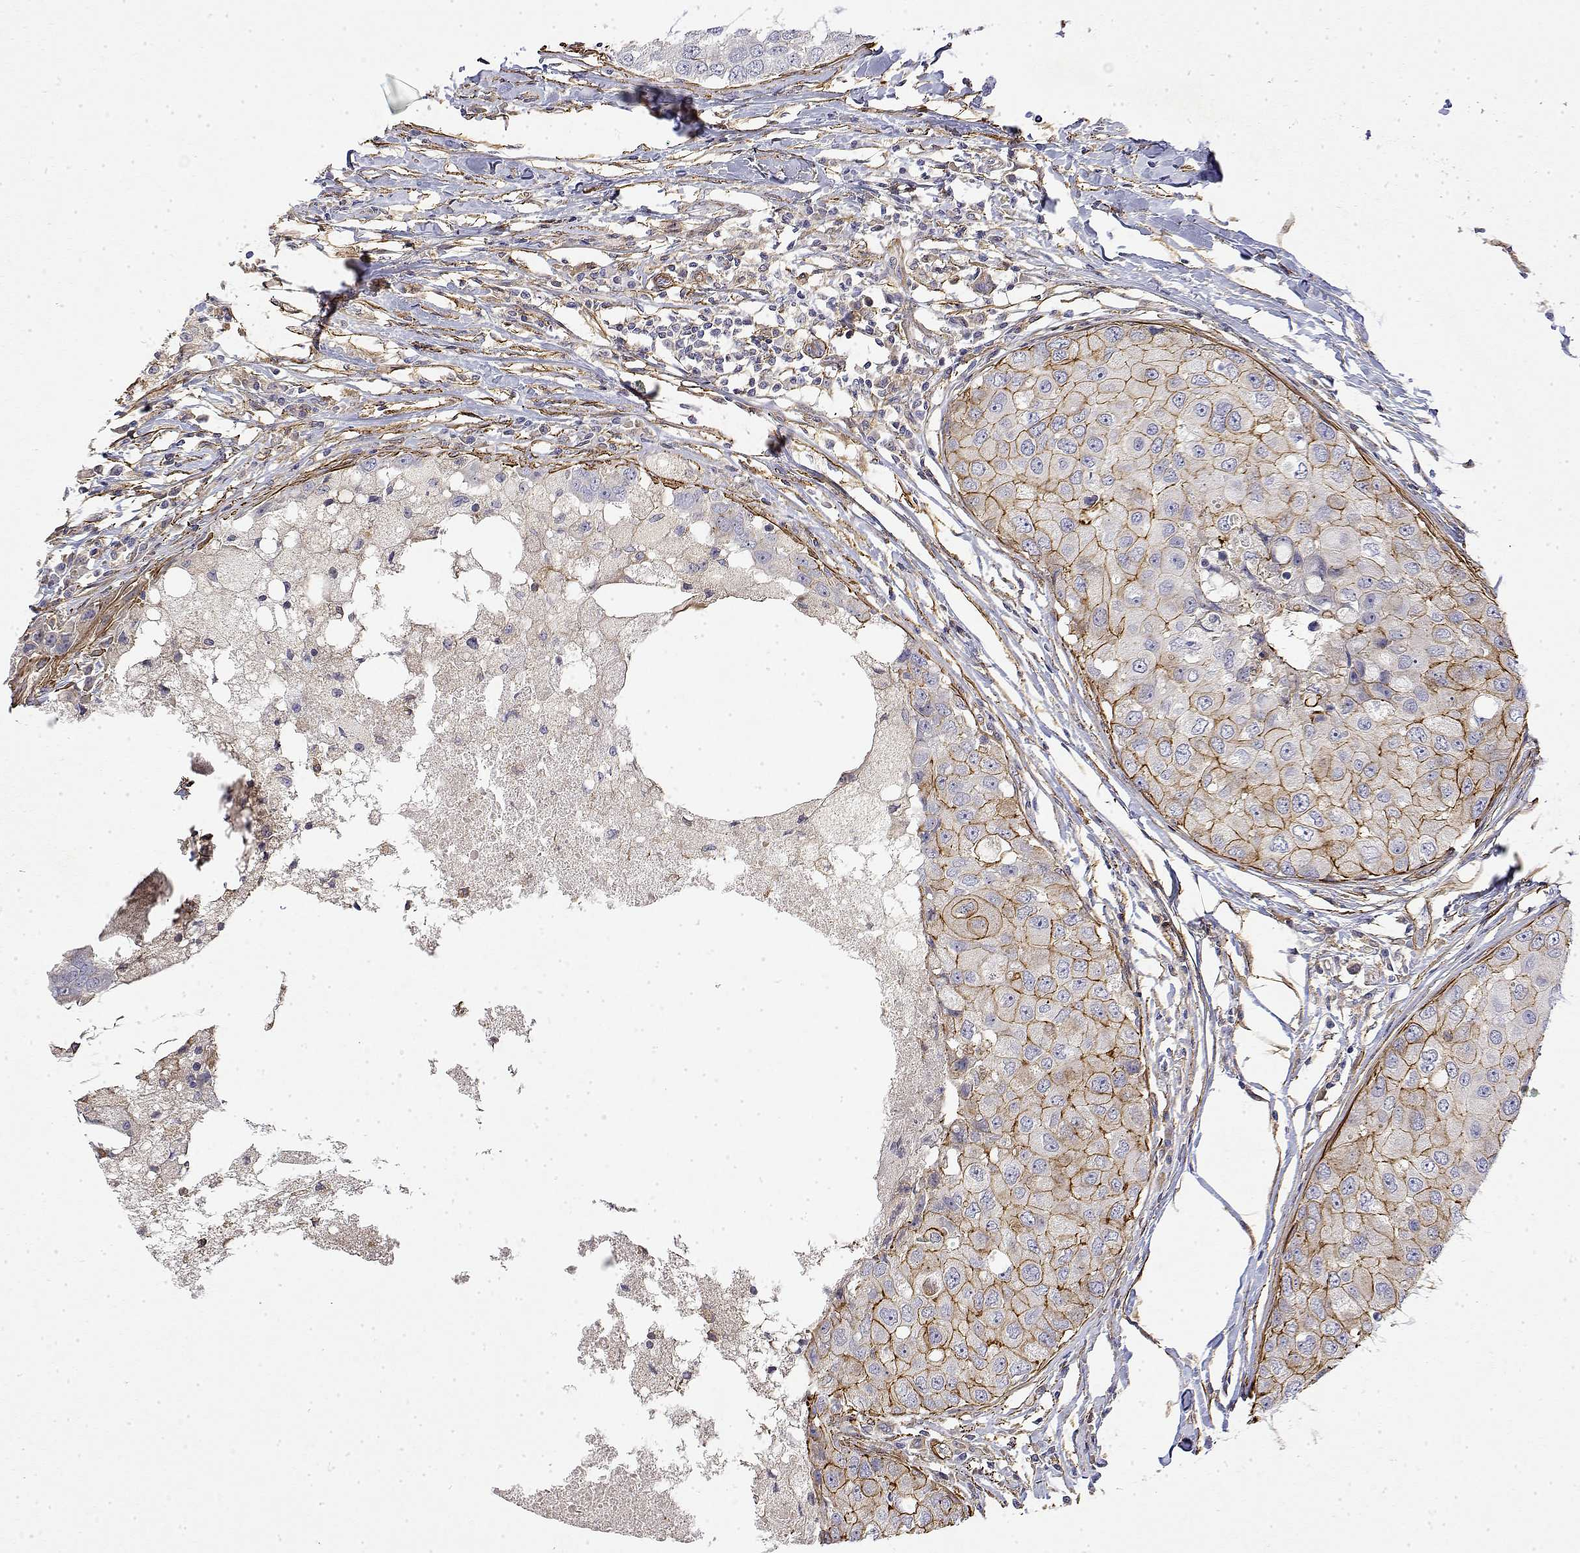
{"staining": {"intensity": "moderate", "quantity": "25%-75%", "location": "cytoplasmic/membranous"}, "tissue": "breast cancer", "cell_type": "Tumor cells", "image_type": "cancer", "snomed": [{"axis": "morphology", "description": "Duct carcinoma"}, {"axis": "topography", "description": "Breast"}], "caption": "High-magnification brightfield microscopy of breast intraductal carcinoma stained with DAB (brown) and counterstained with hematoxylin (blue). tumor cells exhibit moderate cytoplasmic/membranous expression is appreciated in about25%-75% of cells.", "gene": "SOWAHD", "patient": {"sex": "female", "age": 27}}